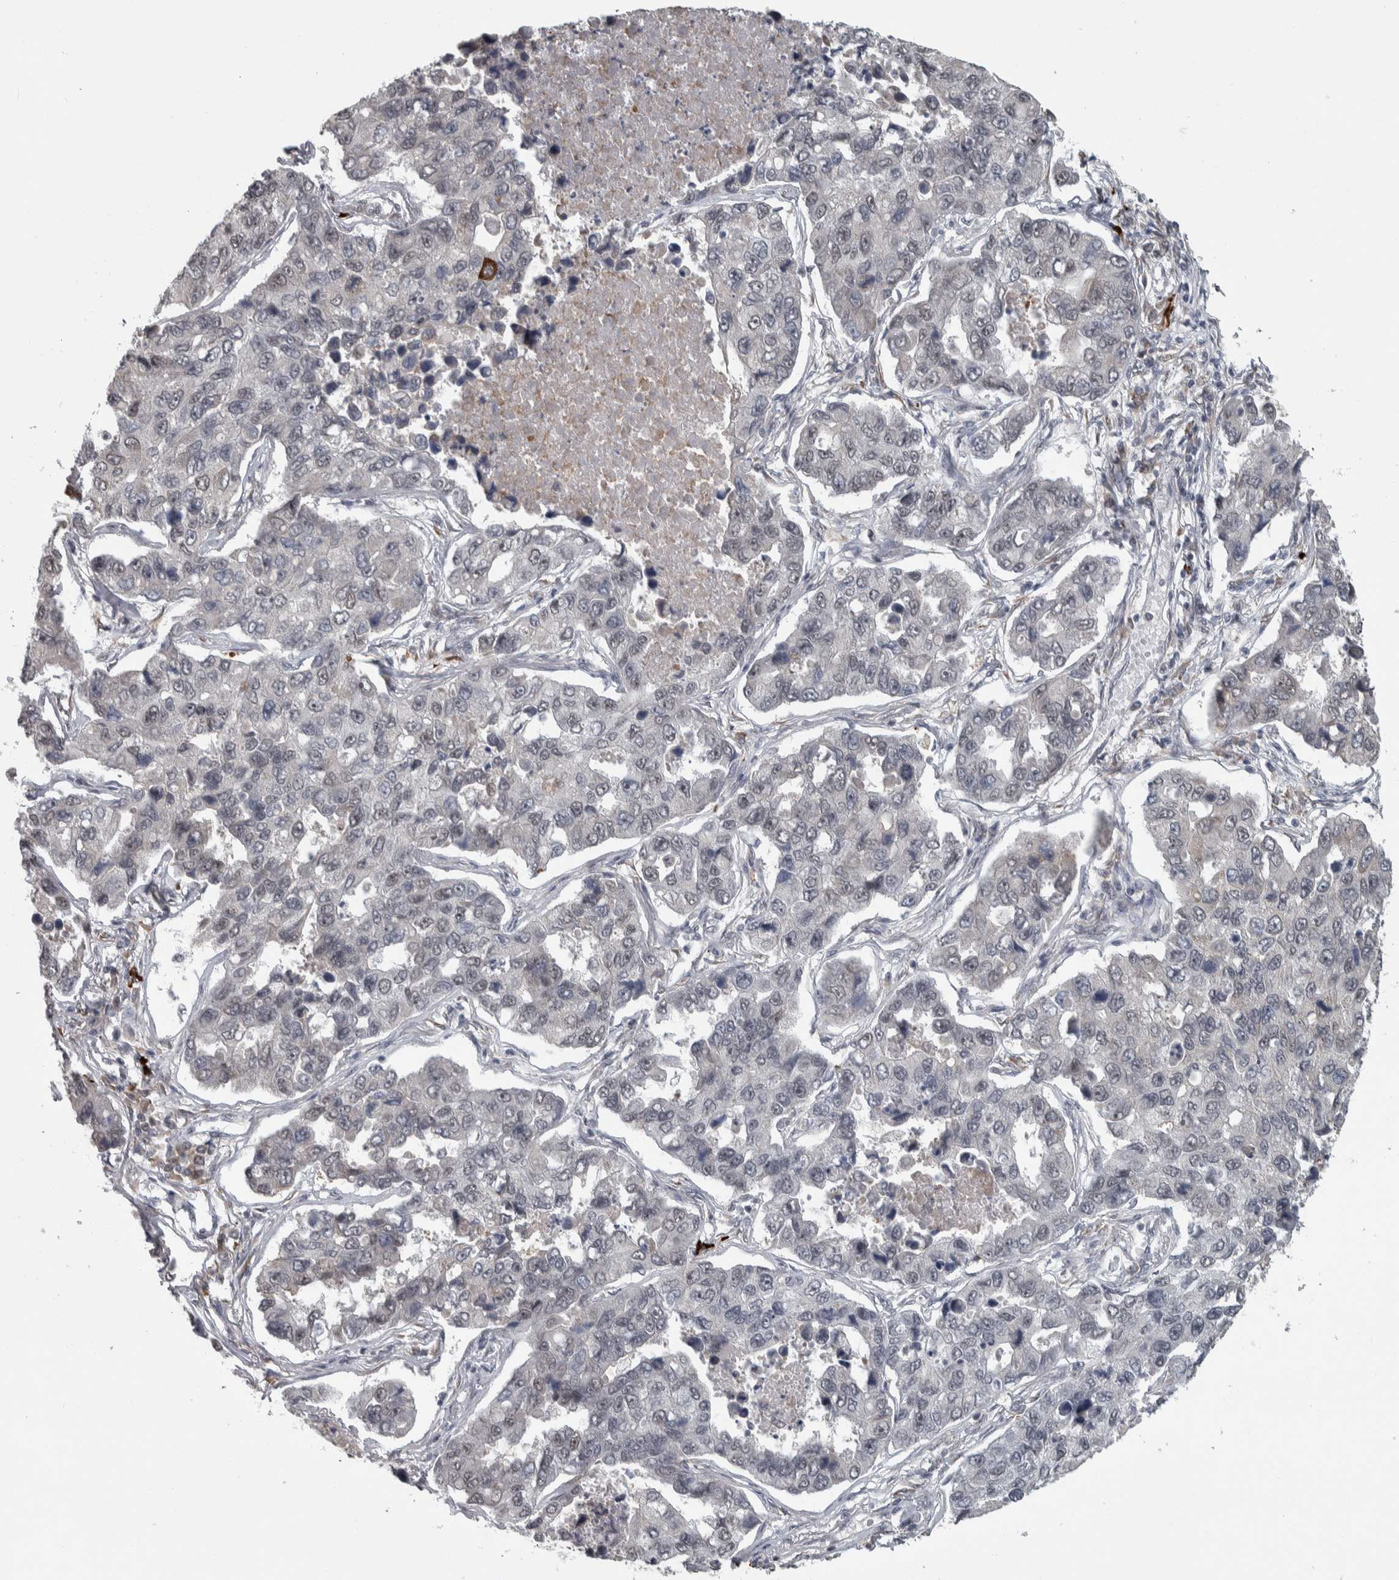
{"staining": {"intensity": "negative", "quantity": "none", "location": "none"}, "tissue": "lung cancer", "cell_type": "Tumor cells", "image_type": "cancer", "snomed": [{"axis": "morphology", "description": "Adenocarcinoma, NOS"}, {"axis": "topography", "description": "Lung"}], "caption": "Tumor cells show no significant protein staining in lung cancer. Brightfield microscopy of IHC stained with DAB (brown) and hematoxylin (blue), captured at high magnification.", "gene": "DDX42", "patient": {"sex": "male", "age": 64}}